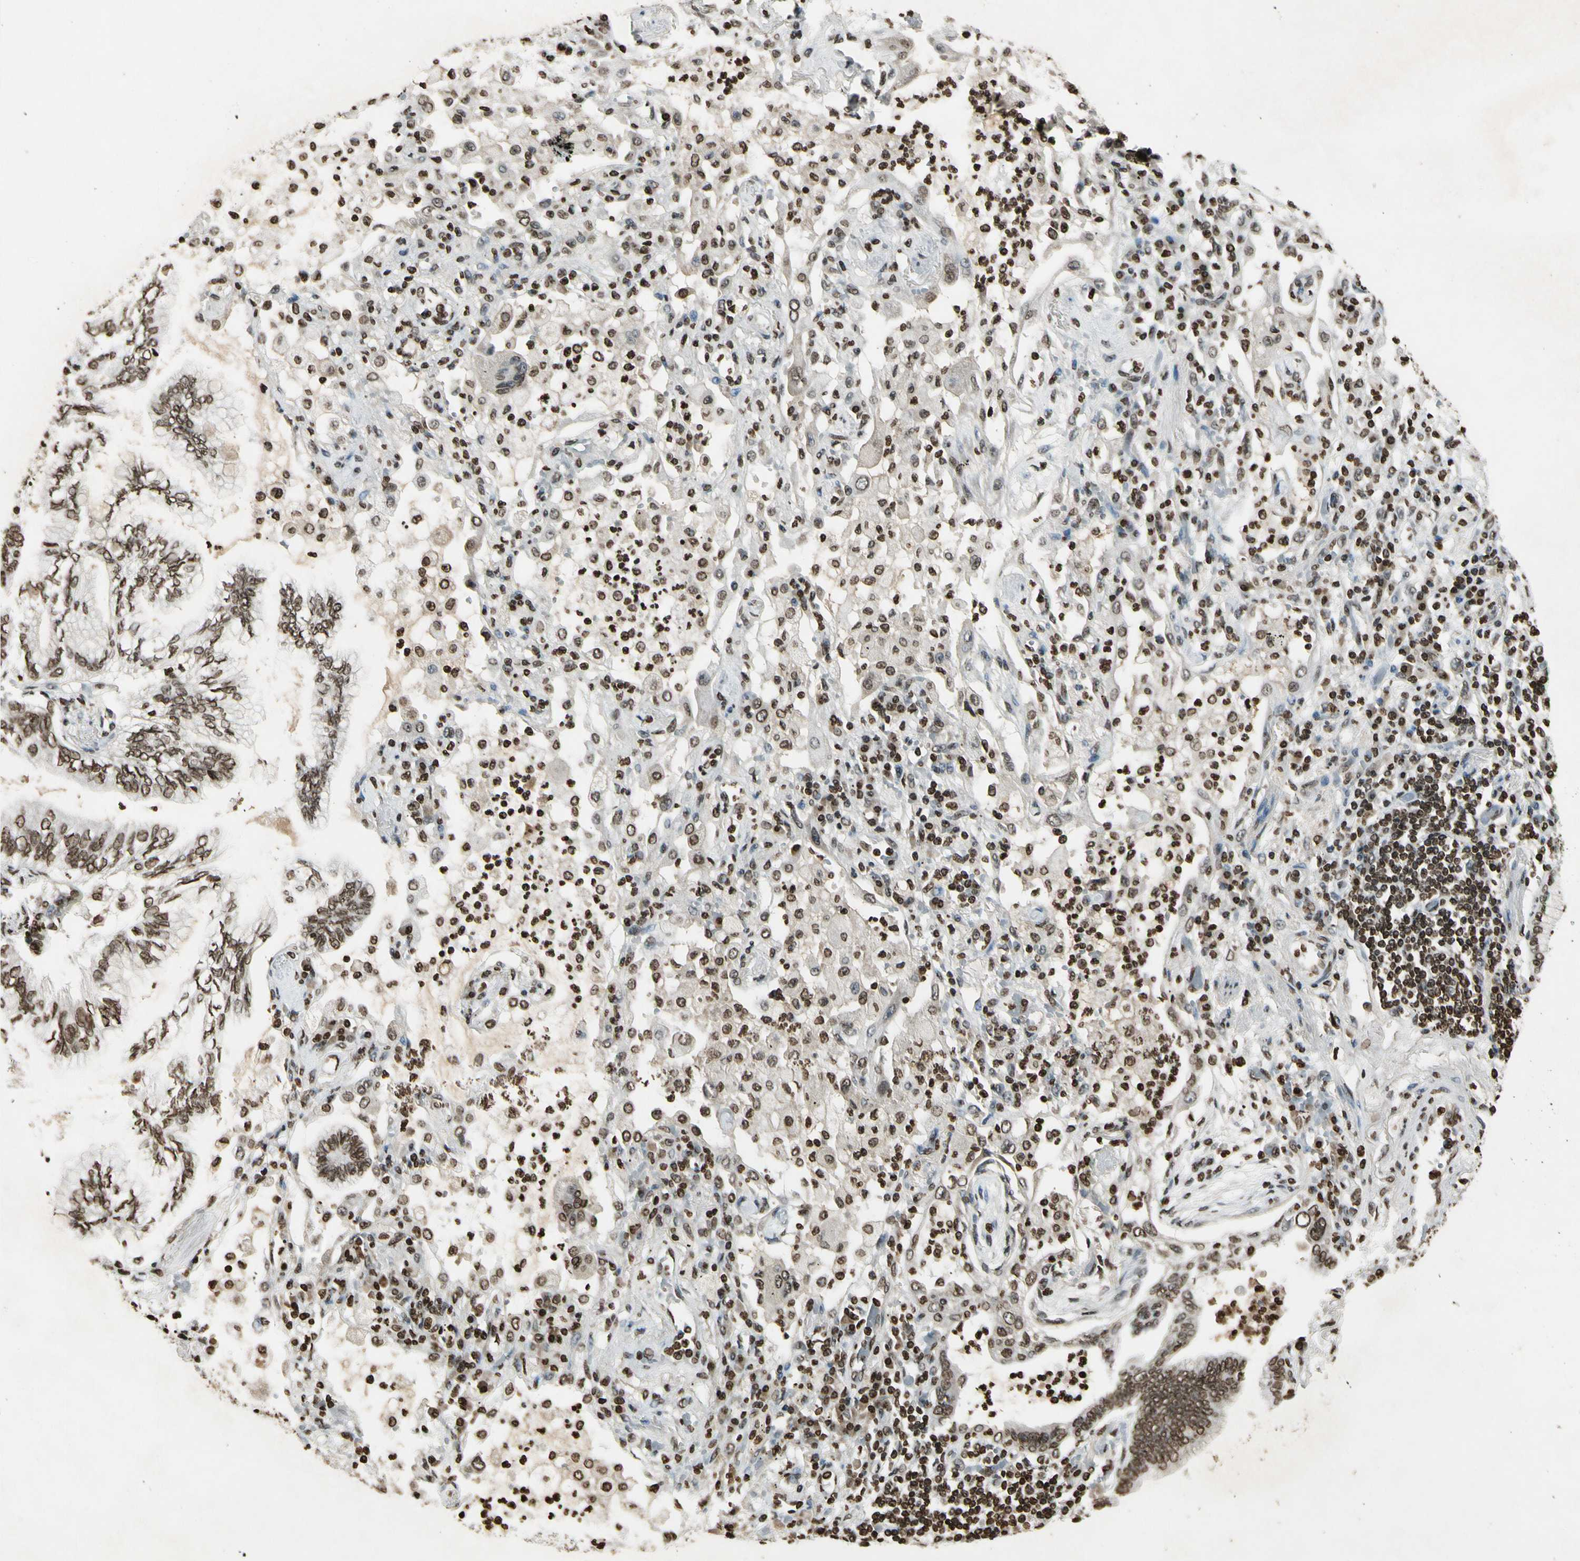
{"staining": {"intensity": "moderate", "quantity": ">75%", "location": "cytoplasmic/membranous,nuclear"}, "tissue": "lung cancer", "cell_type": "Tumor cells", "image_type": "cancer", "snomed": [{"axis": "morphology", "description": "Normal tissue, NOS"}, {"axis": "morphology", "description": "Adenocarcinoma, NOS"}, {"axis": "topography", "description": "Bronchus"}, {"axis": "topography", "description": "Lung"}], "caption": "Lung cancer stained for a protein (brown) demonstrates moderate cytoplasmic/membranous and nuclear positive staining in about >75% of tumor cells.", "gene": "RORA", "patient": {"sex": "female", "age": 70}}